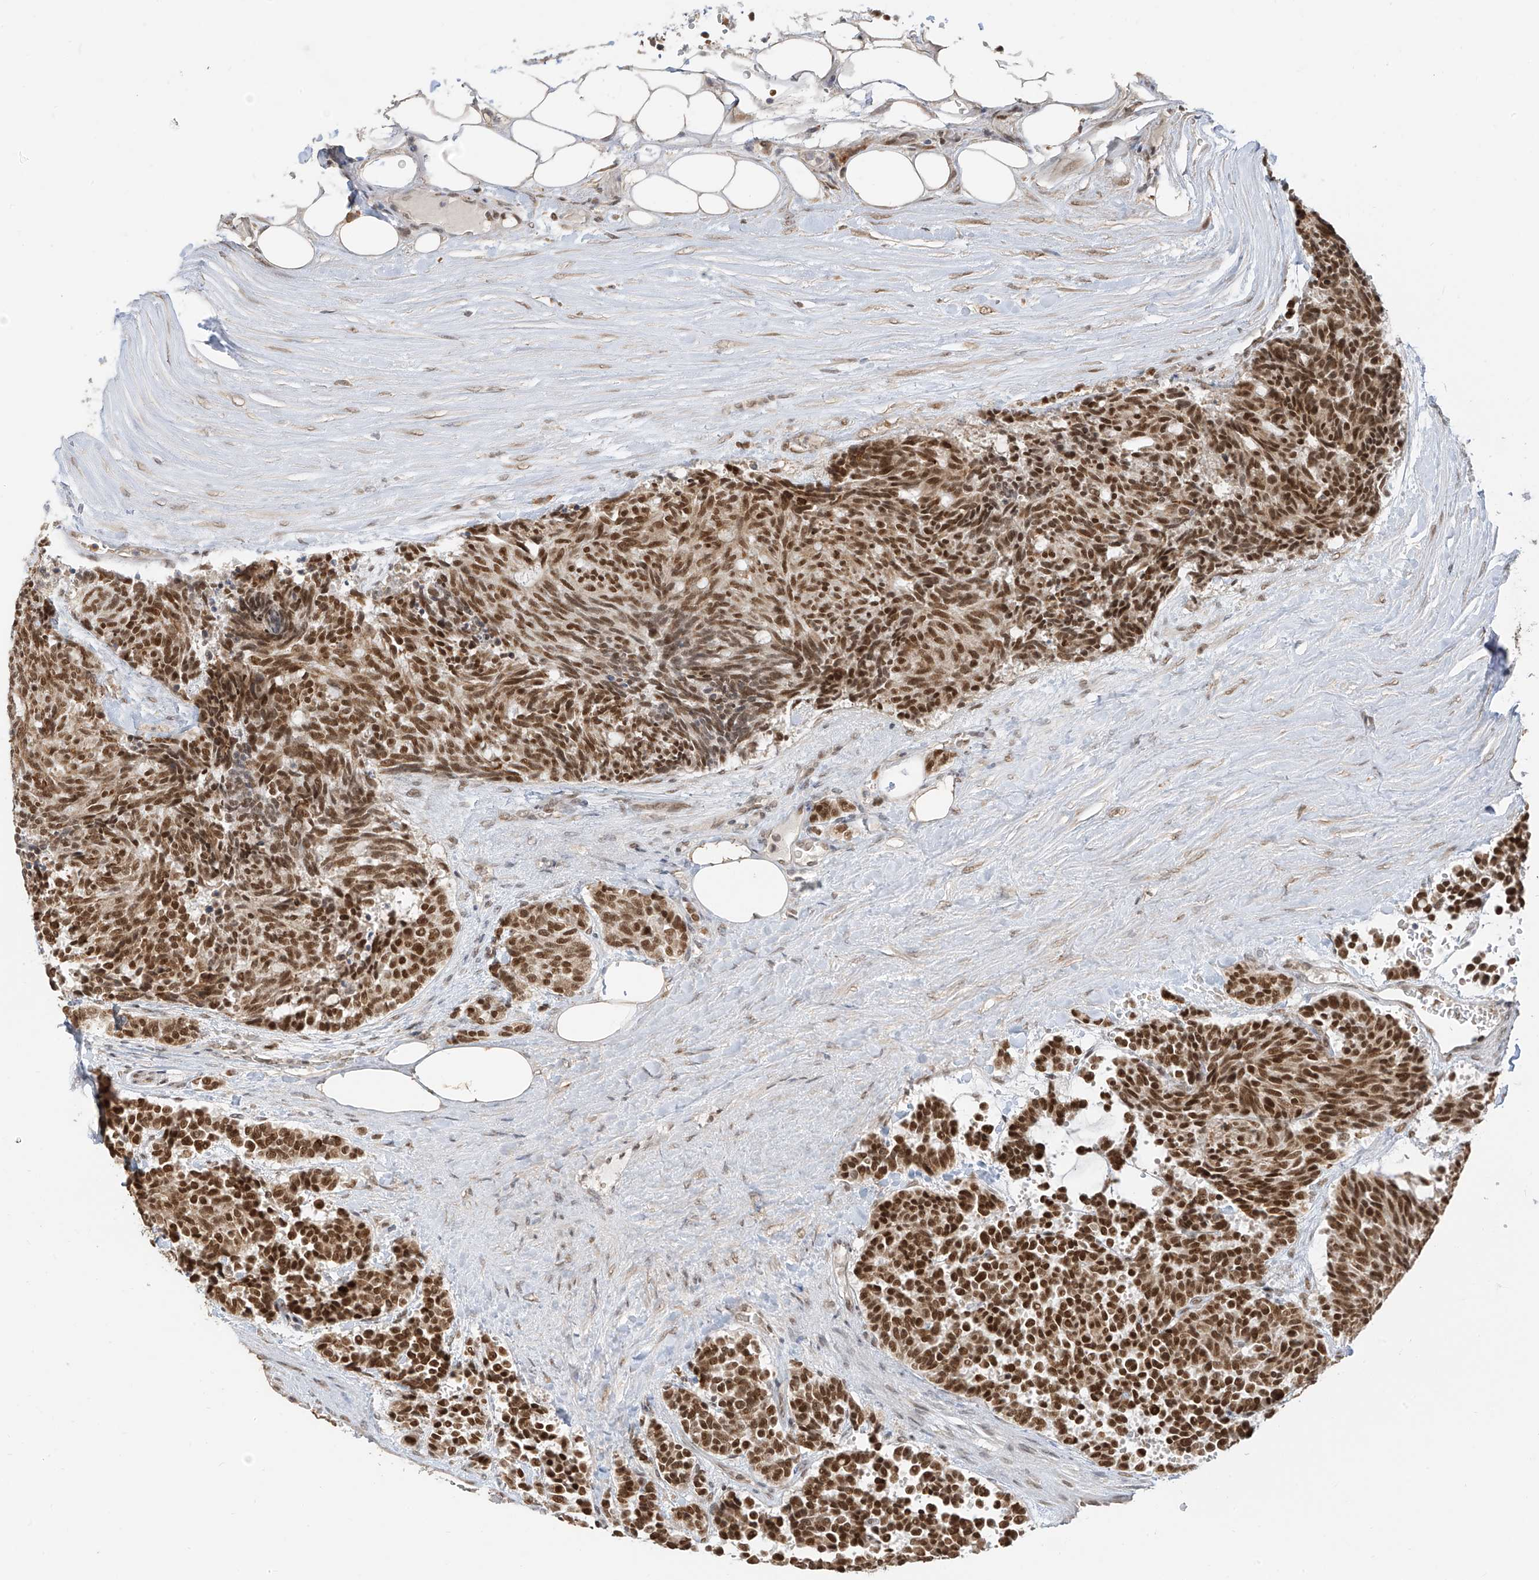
{"staining": {"intensity": "strong", "quantity": ">75%", "location": "nuclear"}, "tissue": "carcinoid", "cell_type": "Tumor cells", "image_type": "cancer", "snomed": [{"axis": "morphology", "description": "Carcinoid, malignant, NOS"}, {"axis": "topography", "description": "Pancreas"}], "caption": "Protein expression analysis of carcinoid demonstrates strong nuclear positivity in approximately >75% of tumor cells. (DAB IHC, brown staining for protein, blue staining for nuclei).", "gene": "ZMYM2", "patient": {"sex": "female", "age": 54}}